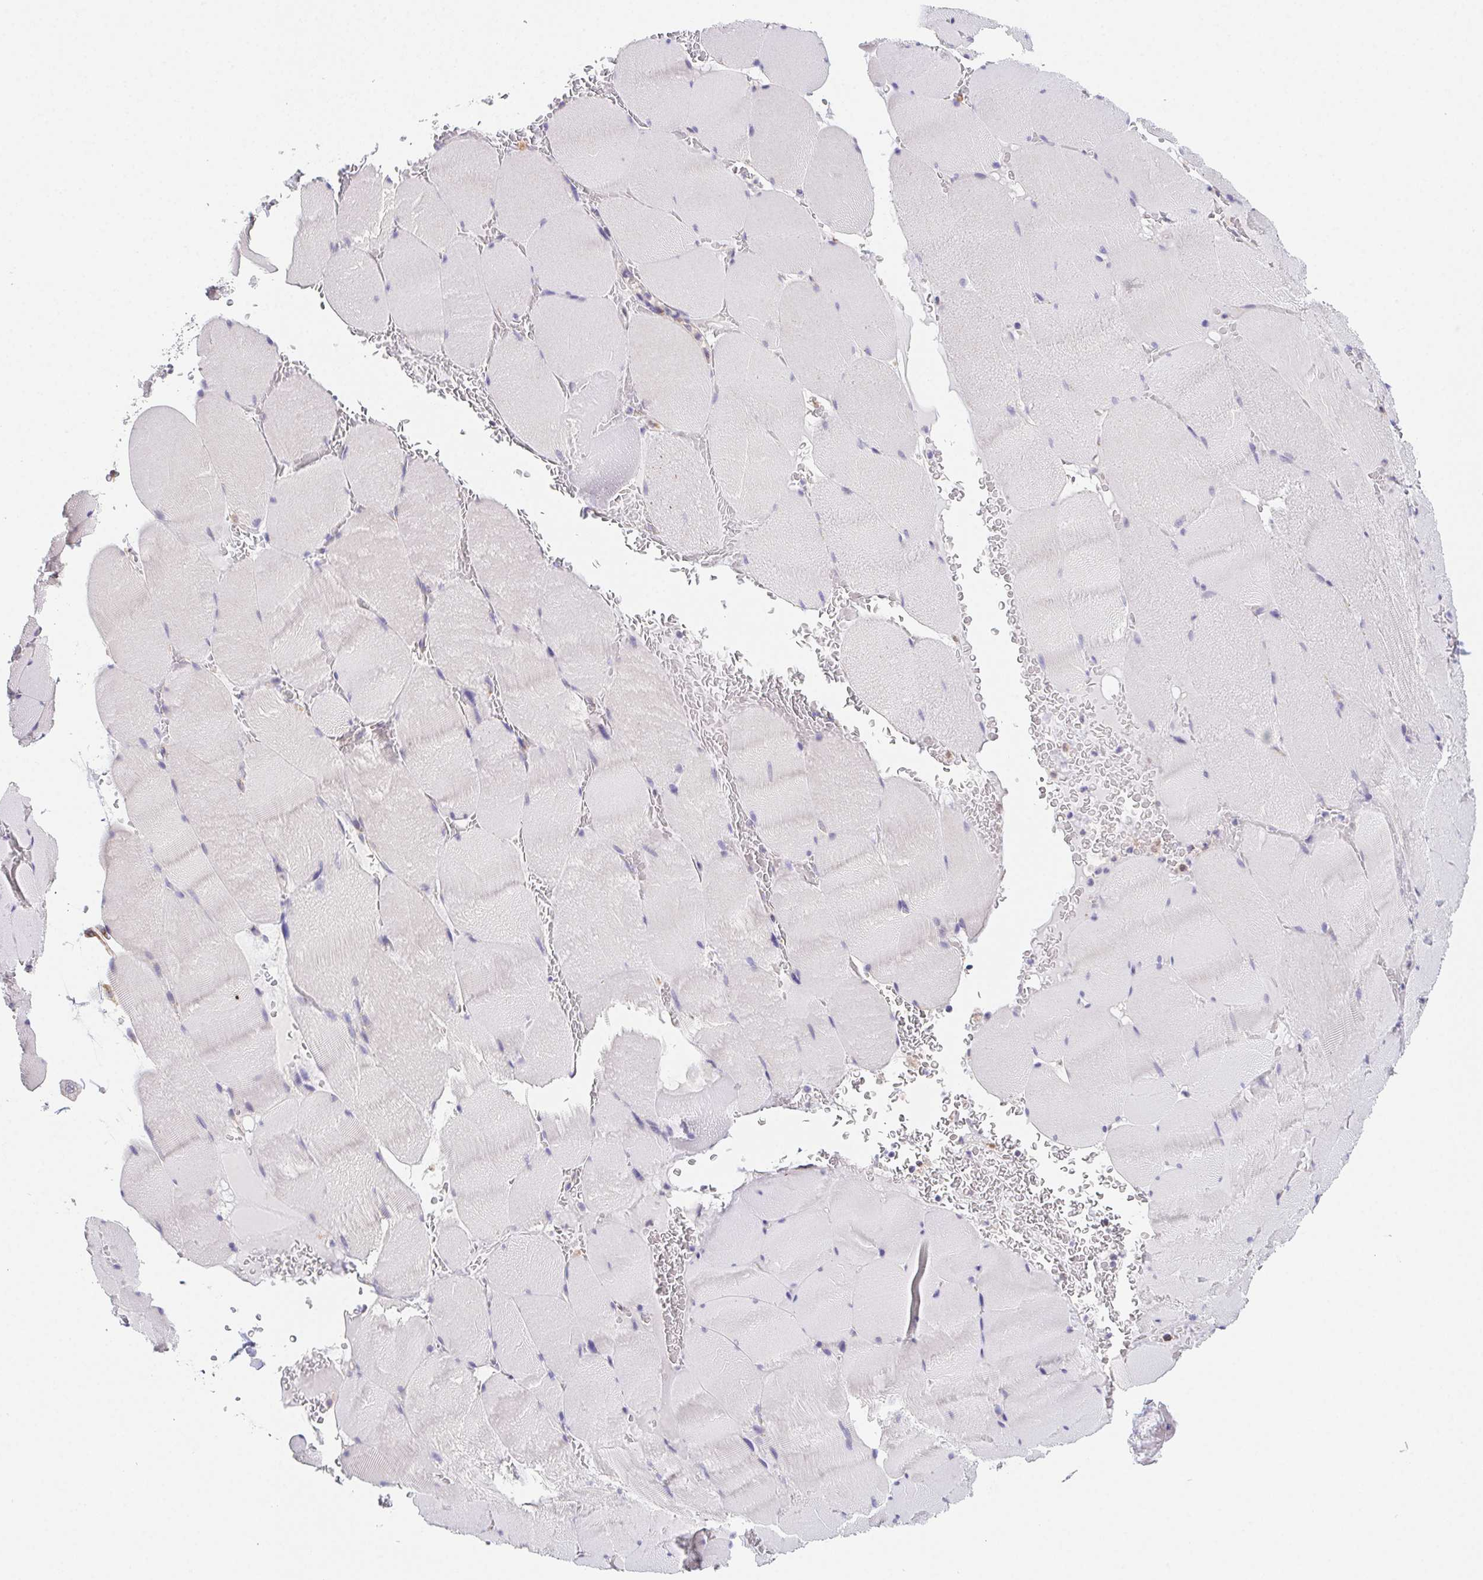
{"staining": {"intensity": "negative", "quantity": "none", "location": "none"}, "tissue": "skeletal muscle", "cell_type": "Myocytes", "image_type": "normal", "snomed": [{"axis": "morphology", "description": "Normal tissue, NOS"}, {"axis": "topography", "description": "Skeletal muscle"}, {"axis": "topography", "description": "Head-Neck"}], "caption": "The image reveals no staining of myocytes in unremarkable skeletal muscle. (DAB immunohistochemistry, high magnification).", "gene": "ADAM8", "patient": {"sex": "male", "age": 66}}